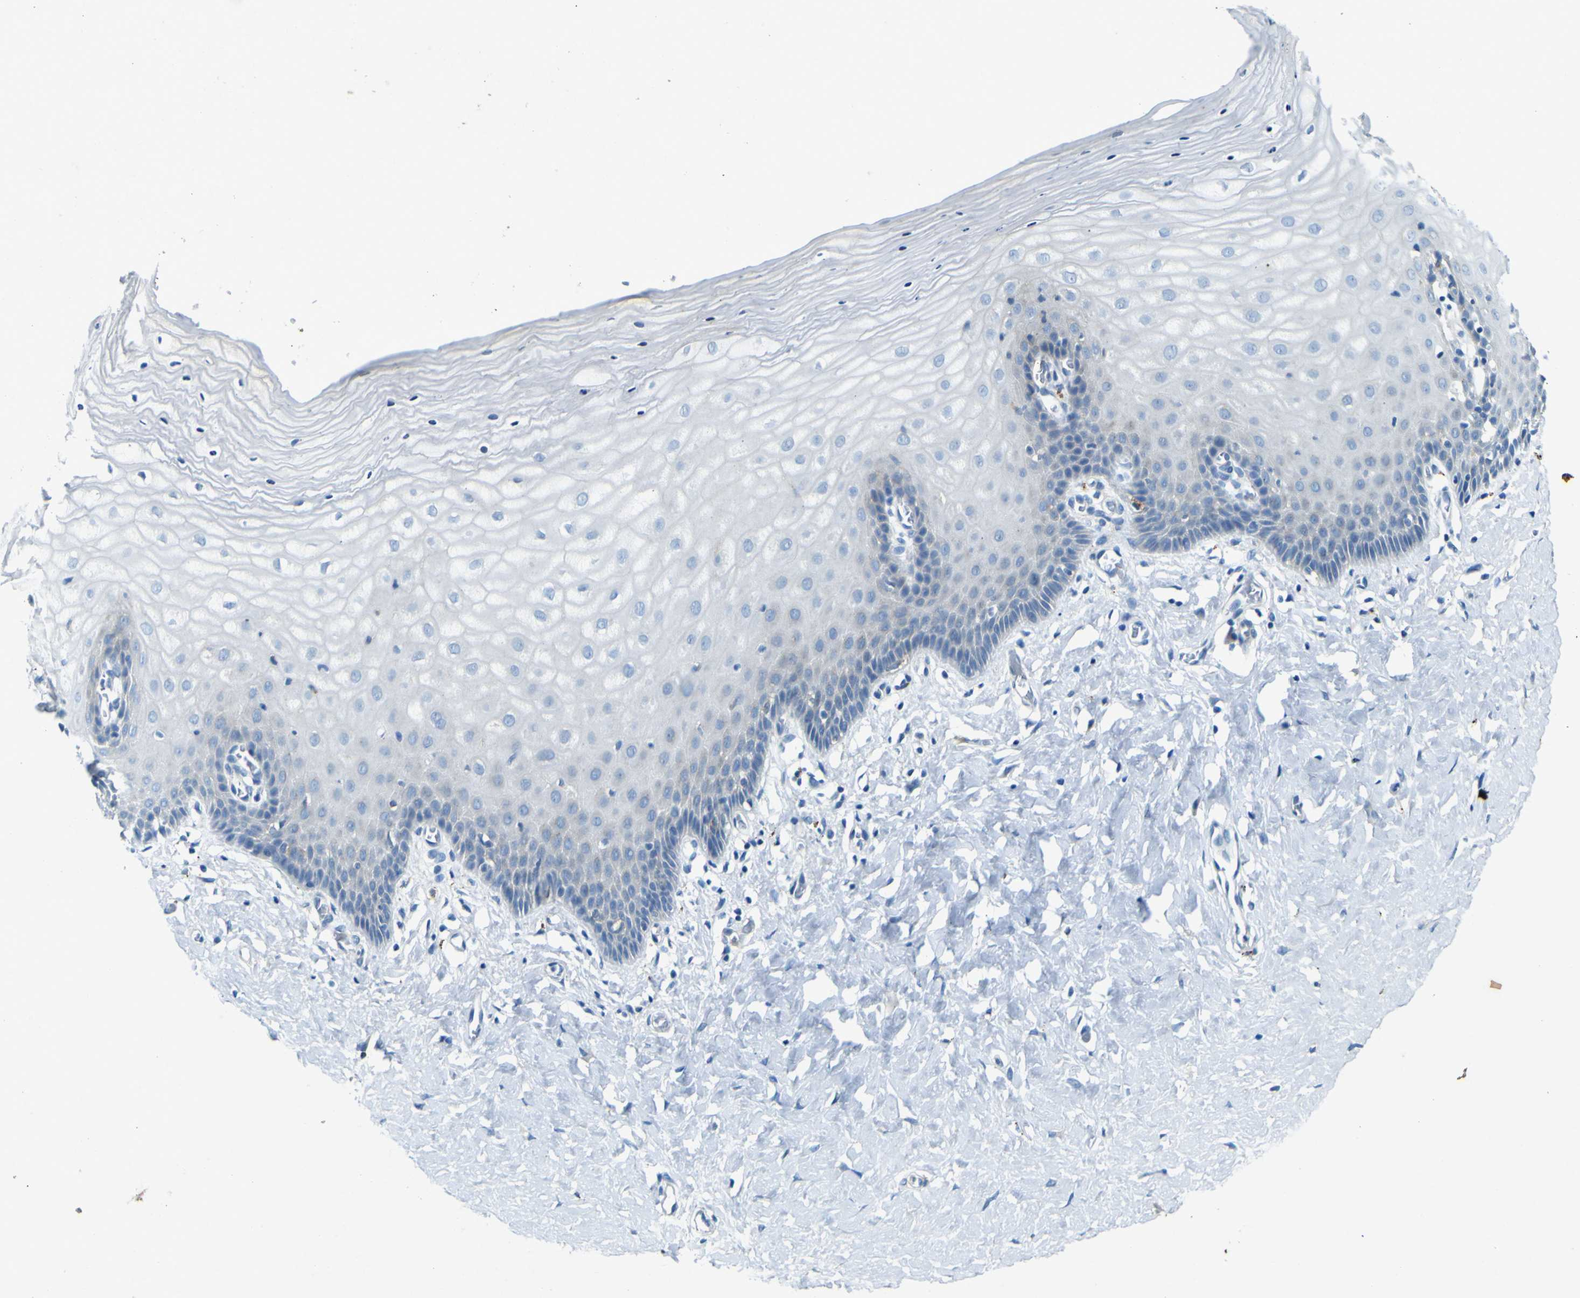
{"staining": {"intensity": "negative", "quantity": "none", "location": "none"}, "tissue": "cervix", "cell_type": "Glandular cells", "image_type": "normal", "snomed": [{"axis": "morphology", "description": "Normal tissue, NOS"}, {"axis": "topography", "description": "Cervix"}], "caption": "Immunohistochemical staining of unremarkable cervix demonstrates no significant expression in glandular cells. The staining was performed using DAB to visualize the protein expression in brown, while the nuclei were stained in blue with hematoxylin (Magnification: 20x).", "gene": "PDE9A", "patient": {"sex": "female", "age": 55}}